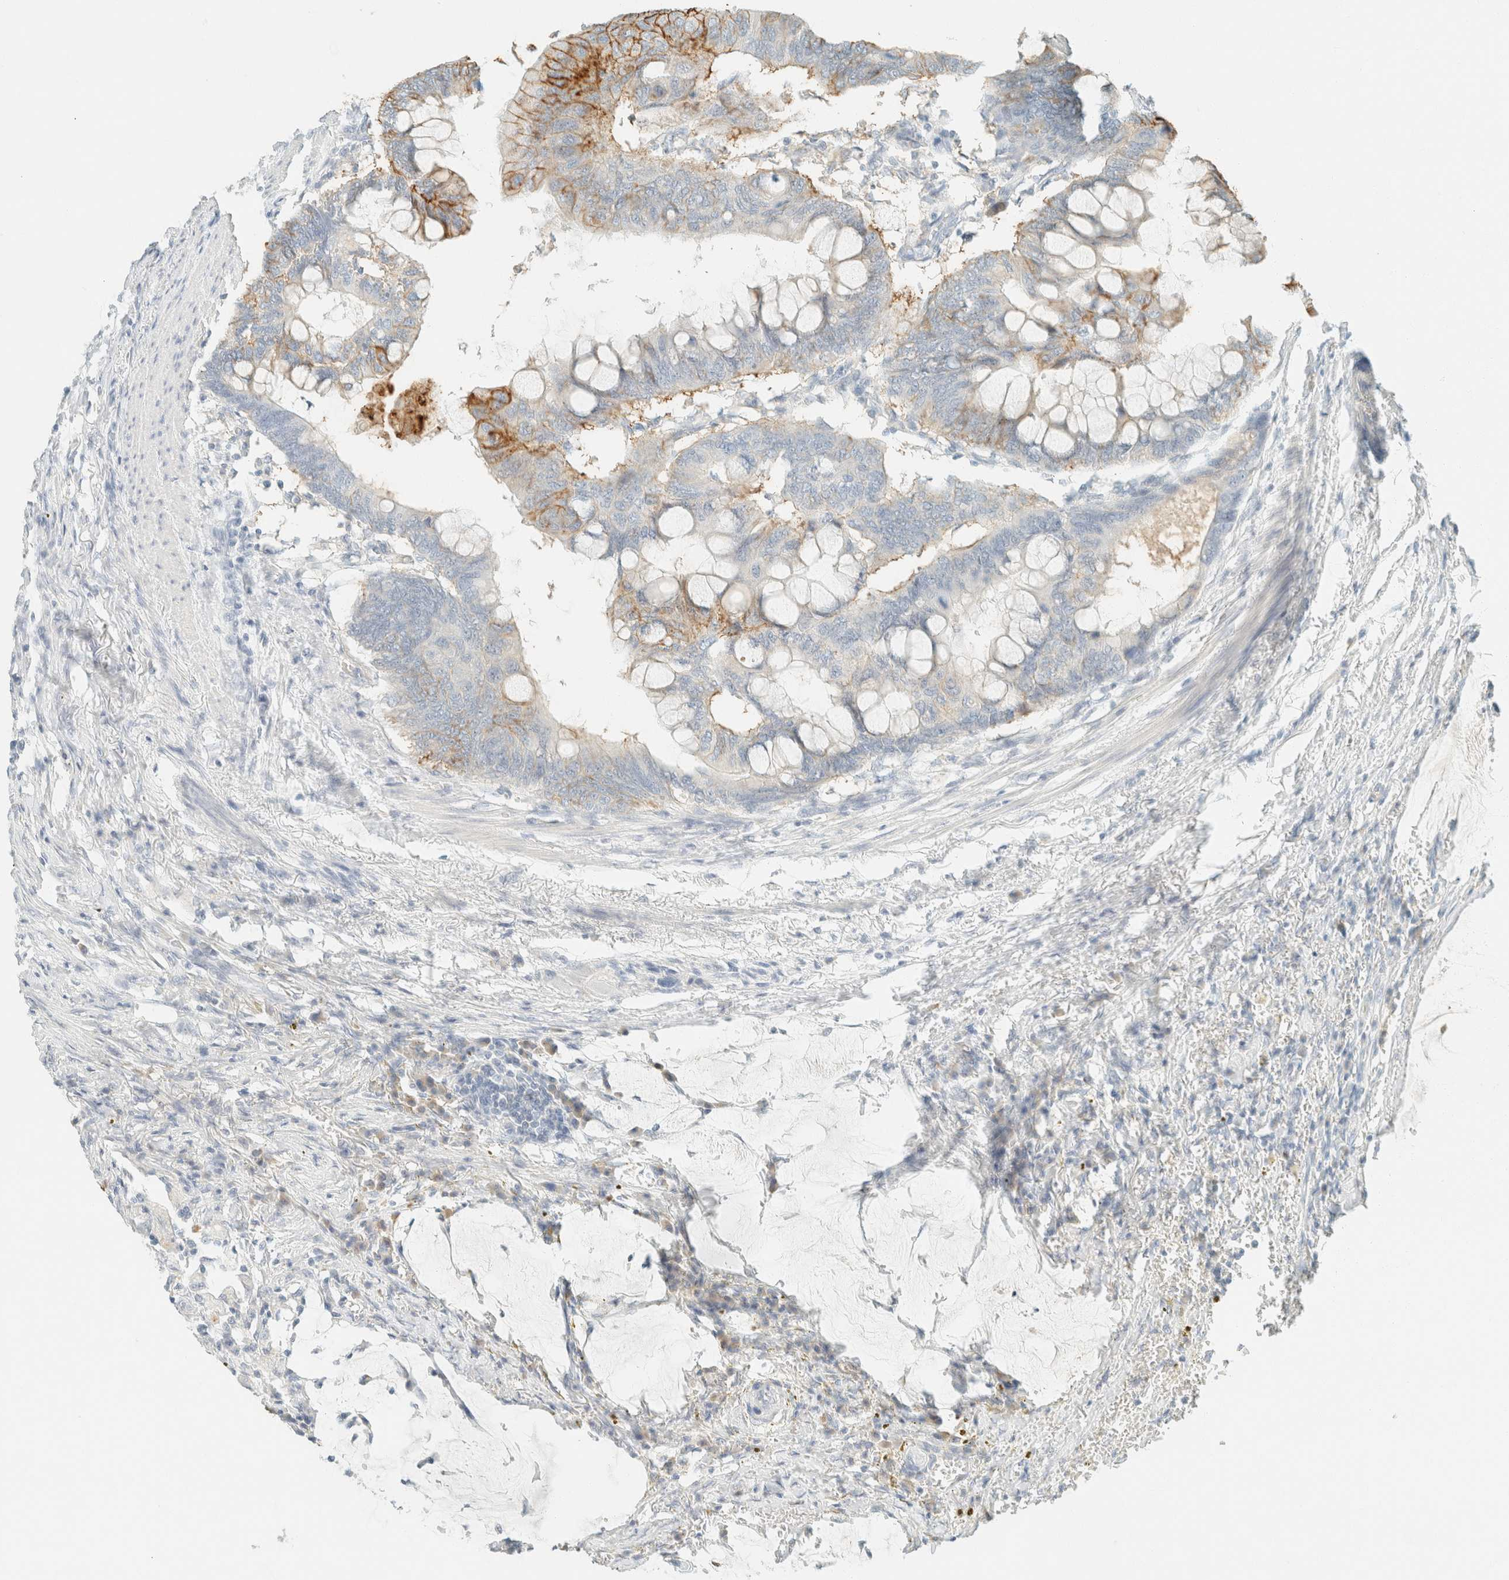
{"staining": {"intensity": "strong", "quantity": "25%-75%", "location": "cytoplasmic/membranous"}, "tissue": "colorectal cancer", "cell_type": "Tumor cells", "image_type": "cancer", "snomed": [{"axis": "morphology", "description": "Normal tissue, NOS"}, {"axis": "morphology", "description": "Adenocarcinoma, NOS"}, {"axis": "topography", "description": "Rectum"}, {"axis": "topography", "description": "Peripheral nerve tissue"}], "caption": "Strong cytoplasmic/membranous positivity for a protein is appreciated in about 25%-75% of tumor cells of adenocarcinoma (colorectal) using immunohistochemistry.", "gene": "GPA33", "patient": {"sex": "male", "age": 92}}